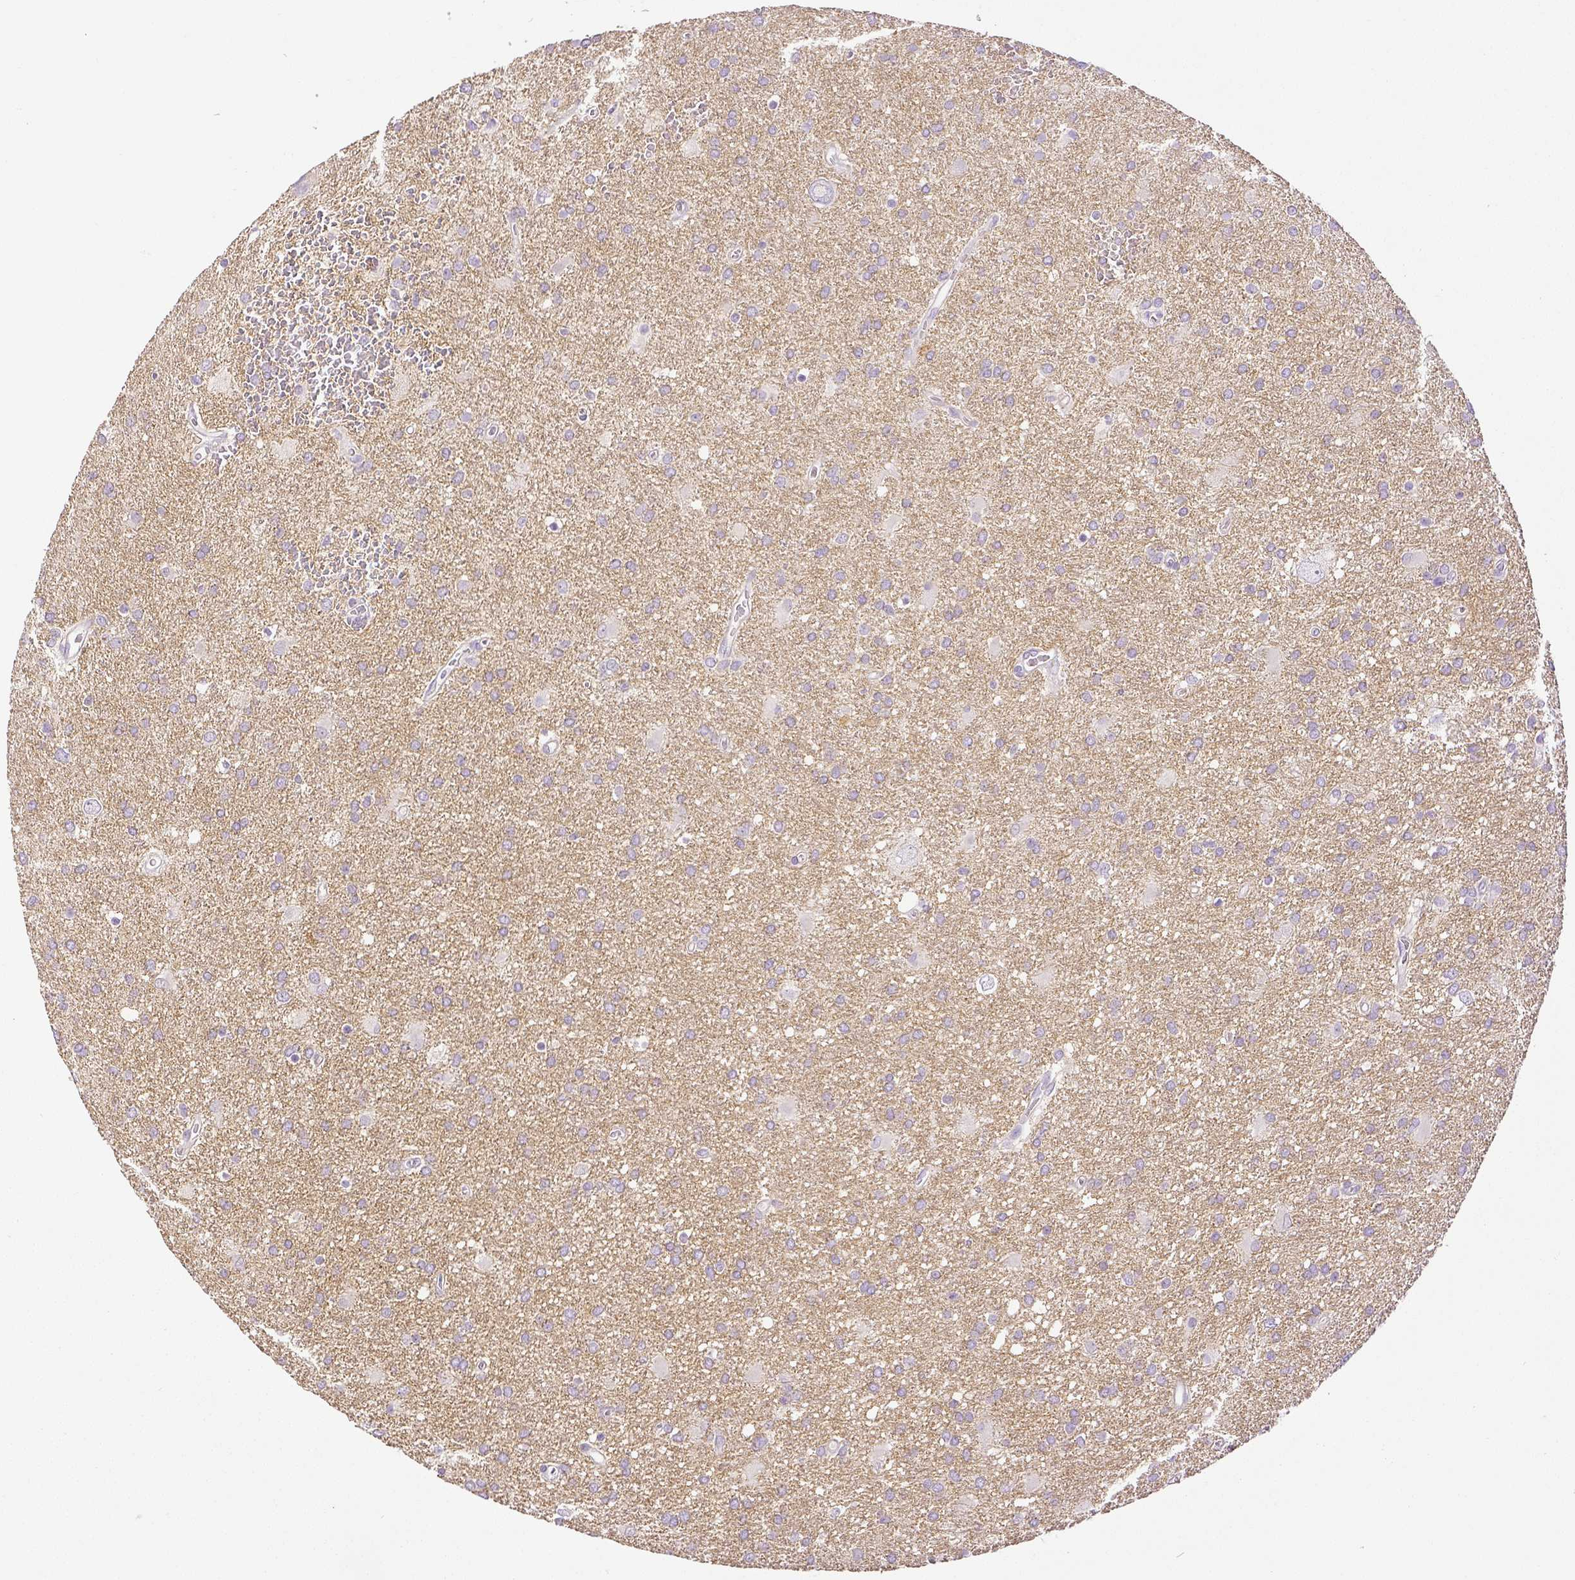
{"staining": {"intensity": "negative", "quantity": "none", "location": "none"}, "tissue": "glioma", "cell_type": "Tumor cells", "image_type": "cancer", "snomed": [{"axis": "morphology", "description": "Glioma, malignant, Low grade"}, {"axis": "topography", "description": "Brain"}], "caption": "Glioma was stained to show a protein in brown. There is no significant staining in tumor cells.", "gene": "THY1", "patient": {"sex": "male", "age": 66}}